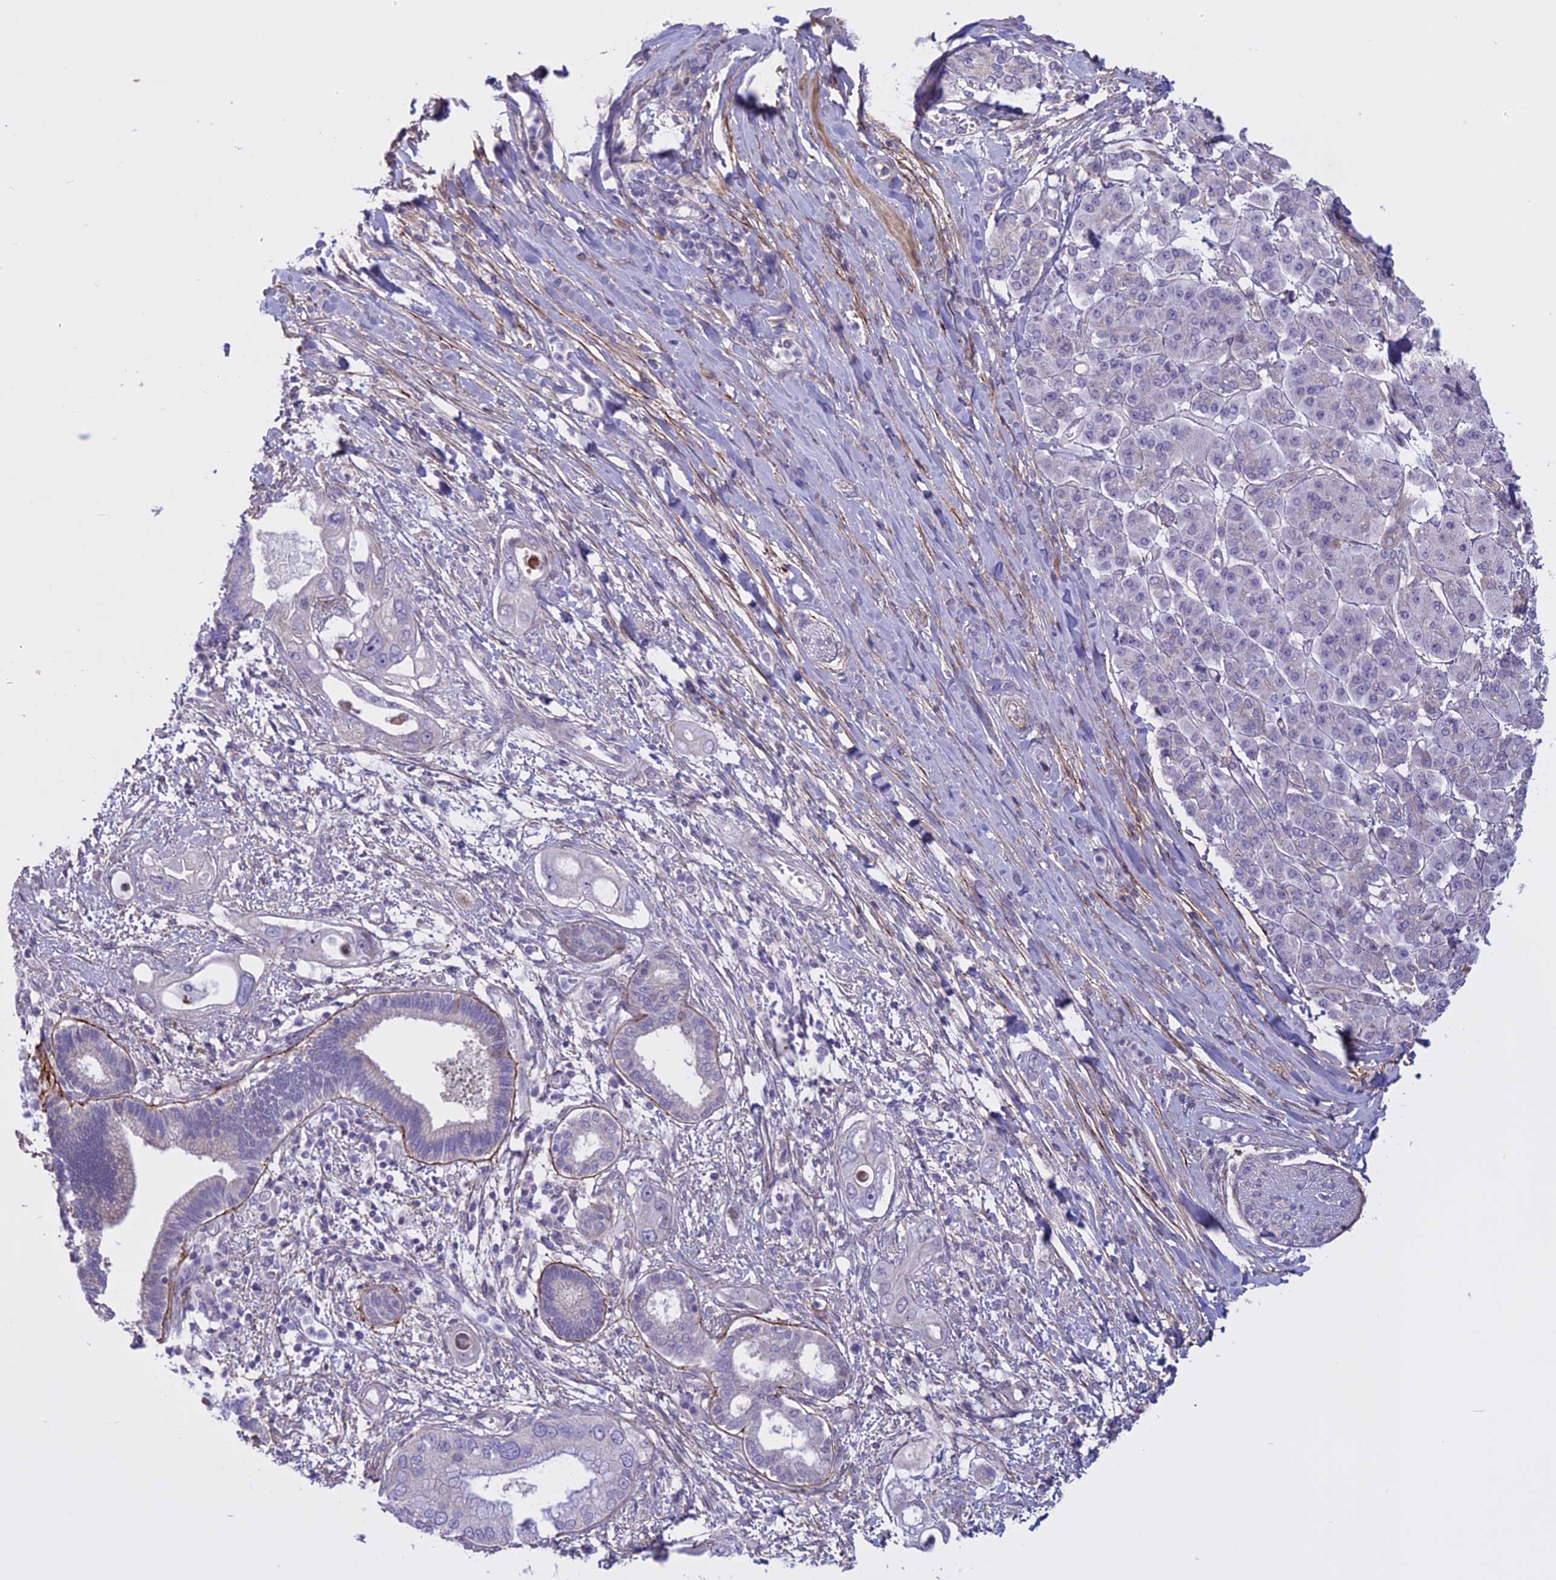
{"staining": {"intensity": "negative", "quantity": "none", "location": "none"}, "tissue": "pancreatic cancer", "cell_type": "Tumor cells", "image_type": "cancer", "snomed": [{"axis": "morphology", "description": "Inflammation, NOS"}, {"axis": "morphology", "description": "Adenocarcinoma, NOS"}, {"axis": "topography", "description": "Pancreas"}], "caption": "Micrograph shows no protein positivity in tumor cells of adenocarcinoma (pancreatic) tissue.", "gene": "SPHKAP", "patient": {"sex": "female", "age": 56}}